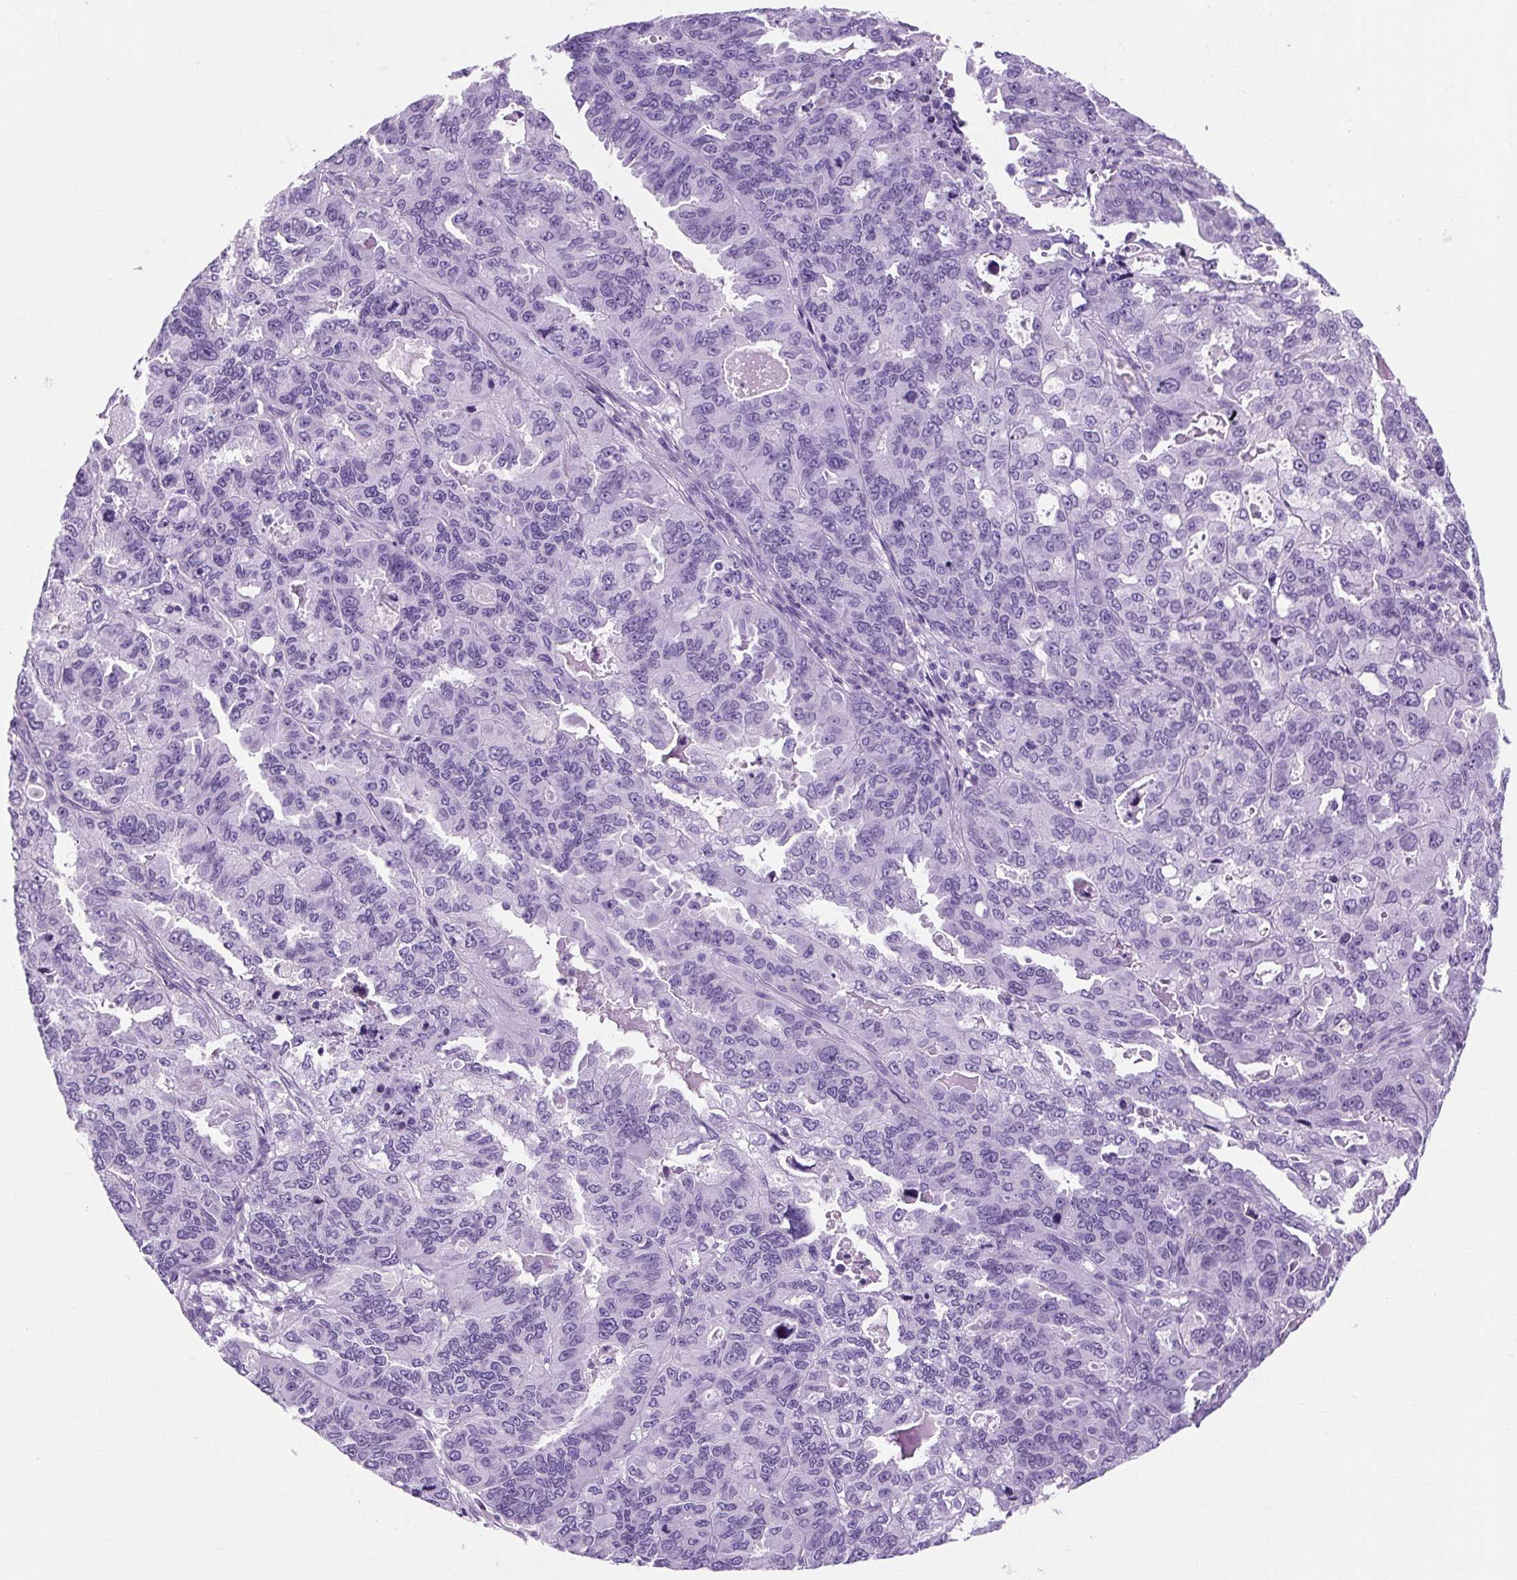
{"staining": {"intensity": "negative", "quantity": "none", "location": "none"}, "tissue": "endometrial cancer", "cell_type": "Tumor cells", "image_type": "cancer", "snomed": [{"axis": "morphology", "description": "Adenocarcinoma, NOS"}, {"axis": "topography", "description": "Uterus"}], "caption": "There is no significant staining in tumor cells of endometrial adenocarcinoma.", "gene": "TMEM89", "patient": {"sex": "female", "age": 79}}